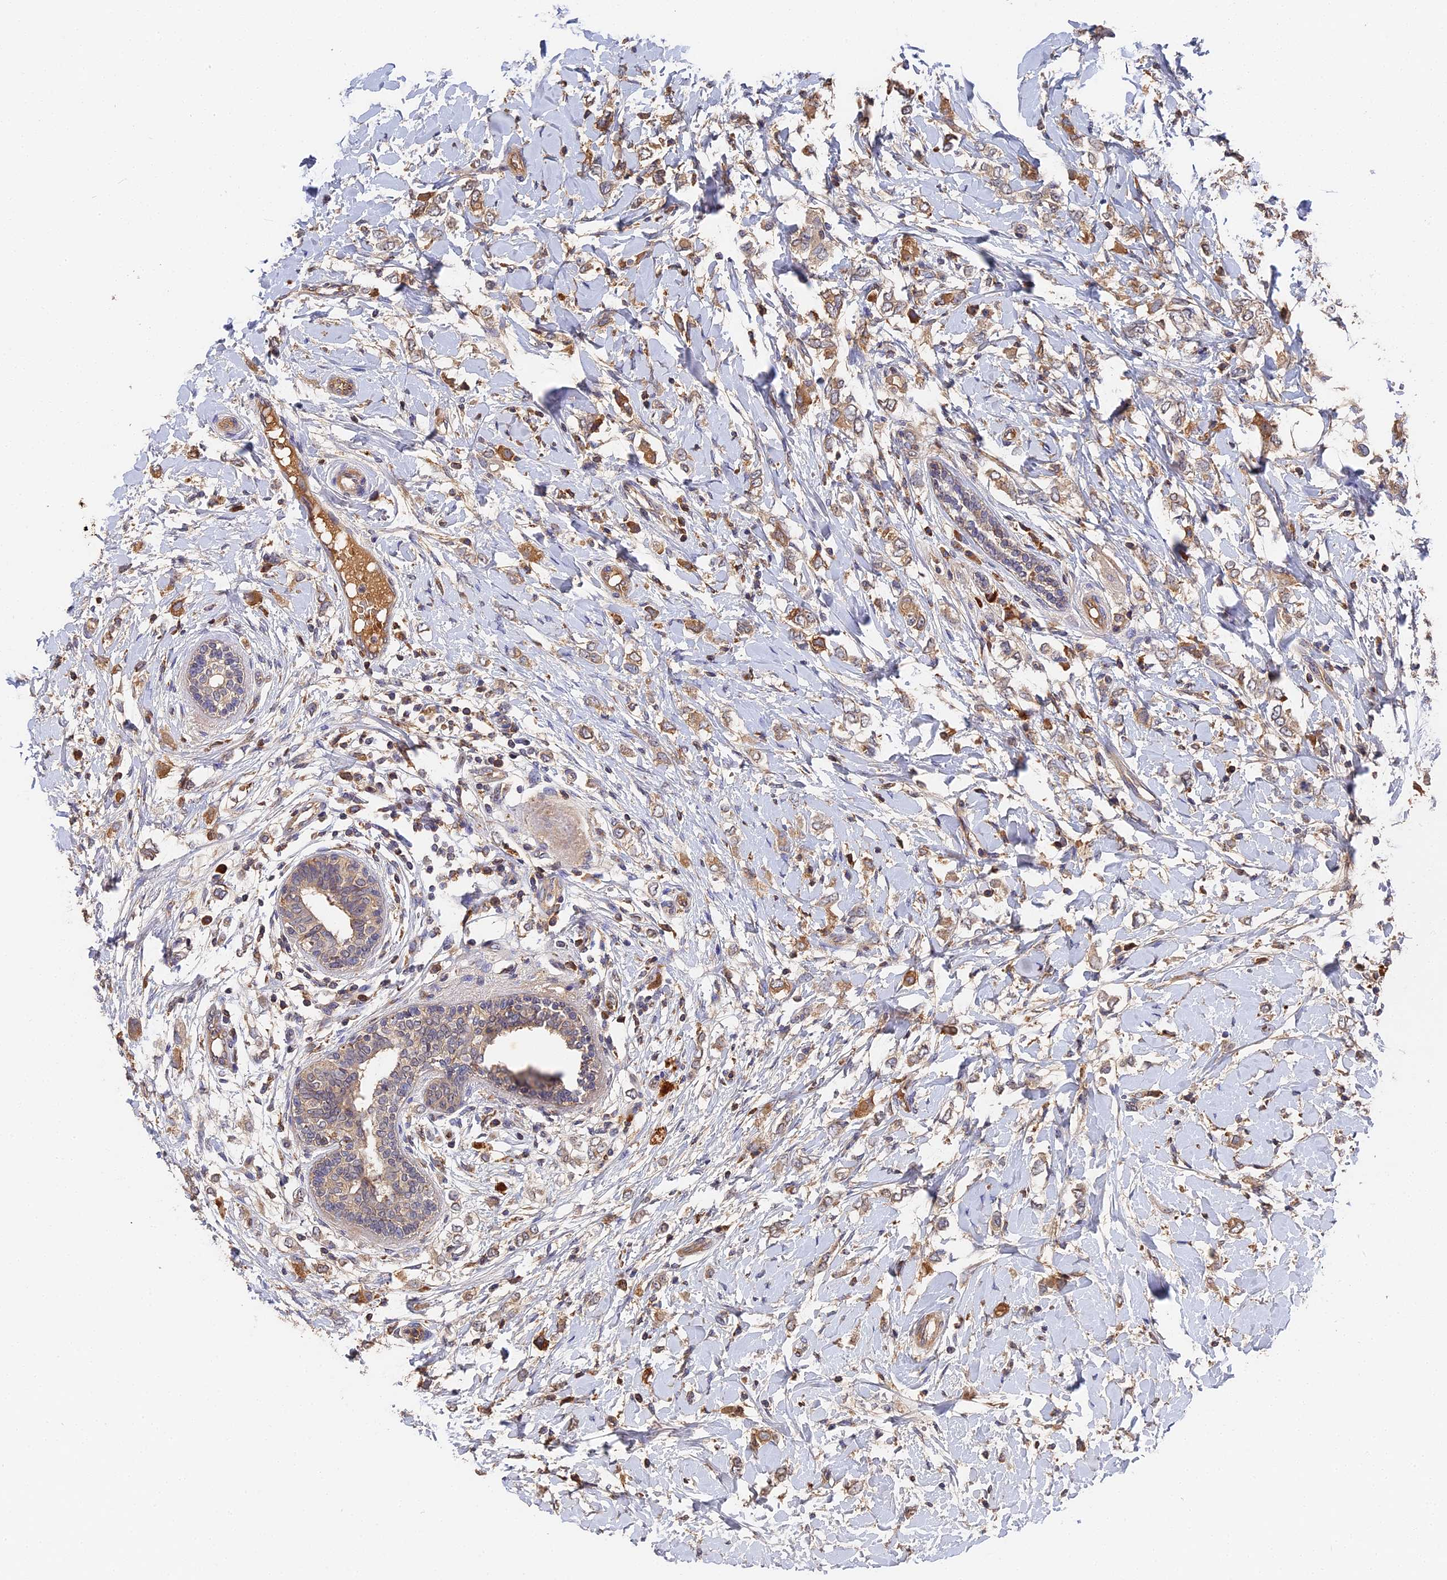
{"staining": {"intensity": "moderate", "quantity": "<25%", "location": "cytoplasmic/membranous"}, "tissue": "breast cancer", "cell_type": "Tumor cells", "image_type": "cancer", "snomed": [{"axis": "morphology", "description": "Normal tissue, NOS"}, {"axis": "morphology", "description": "Lobular carcinoma"}, {"axis": "topography", "description": "Breast"}], "caption": "Human breast lobular carcinoma stained for a protein (brown) demonstrates moderate cytoplasmic/membranous positive staining in approximately <25% of tumor cells.", "gene": "DHRS11", "patient": {"sex": "female", "age": 47}}